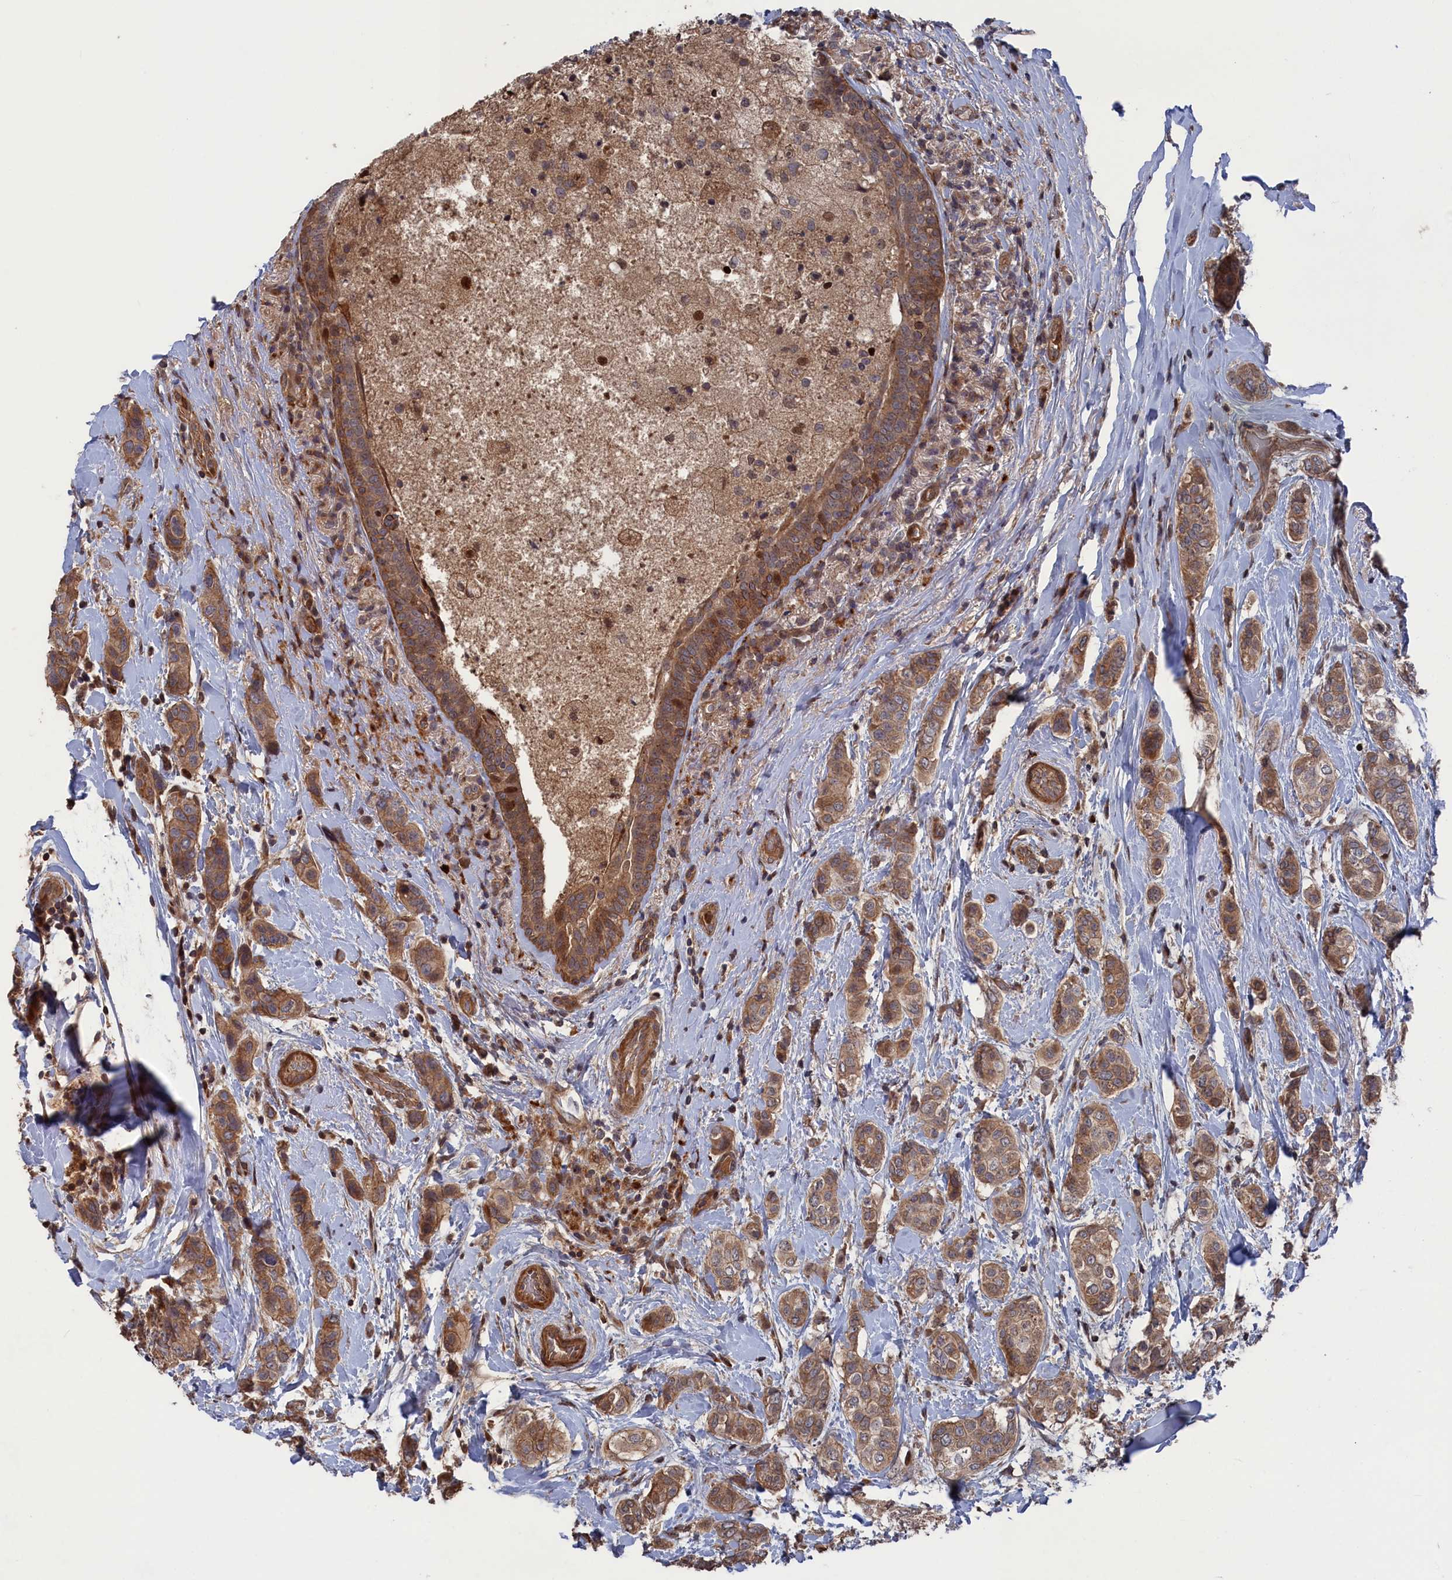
{"staining": {"intensity": "moderate", "quantity": ">75%", "location": "cytoplasmic/membranous"}, "tissue": "breast cancer", "cell_type": "Tumor cells", "image_type": "cancer", "snomed": [{"axis": "morphology", "description": "Lobular carcinoma"}, {"axis": "topography", "description": "Breast"}], "caption": "The histopathology image exhibits a brown stain indicating the presence of a protein in the cytoplasmic/membranous of tumor cells in lobular carcinoma (breast).", "gene": "PLA2G15", "patient": {"sex": "female", "age": 51}}